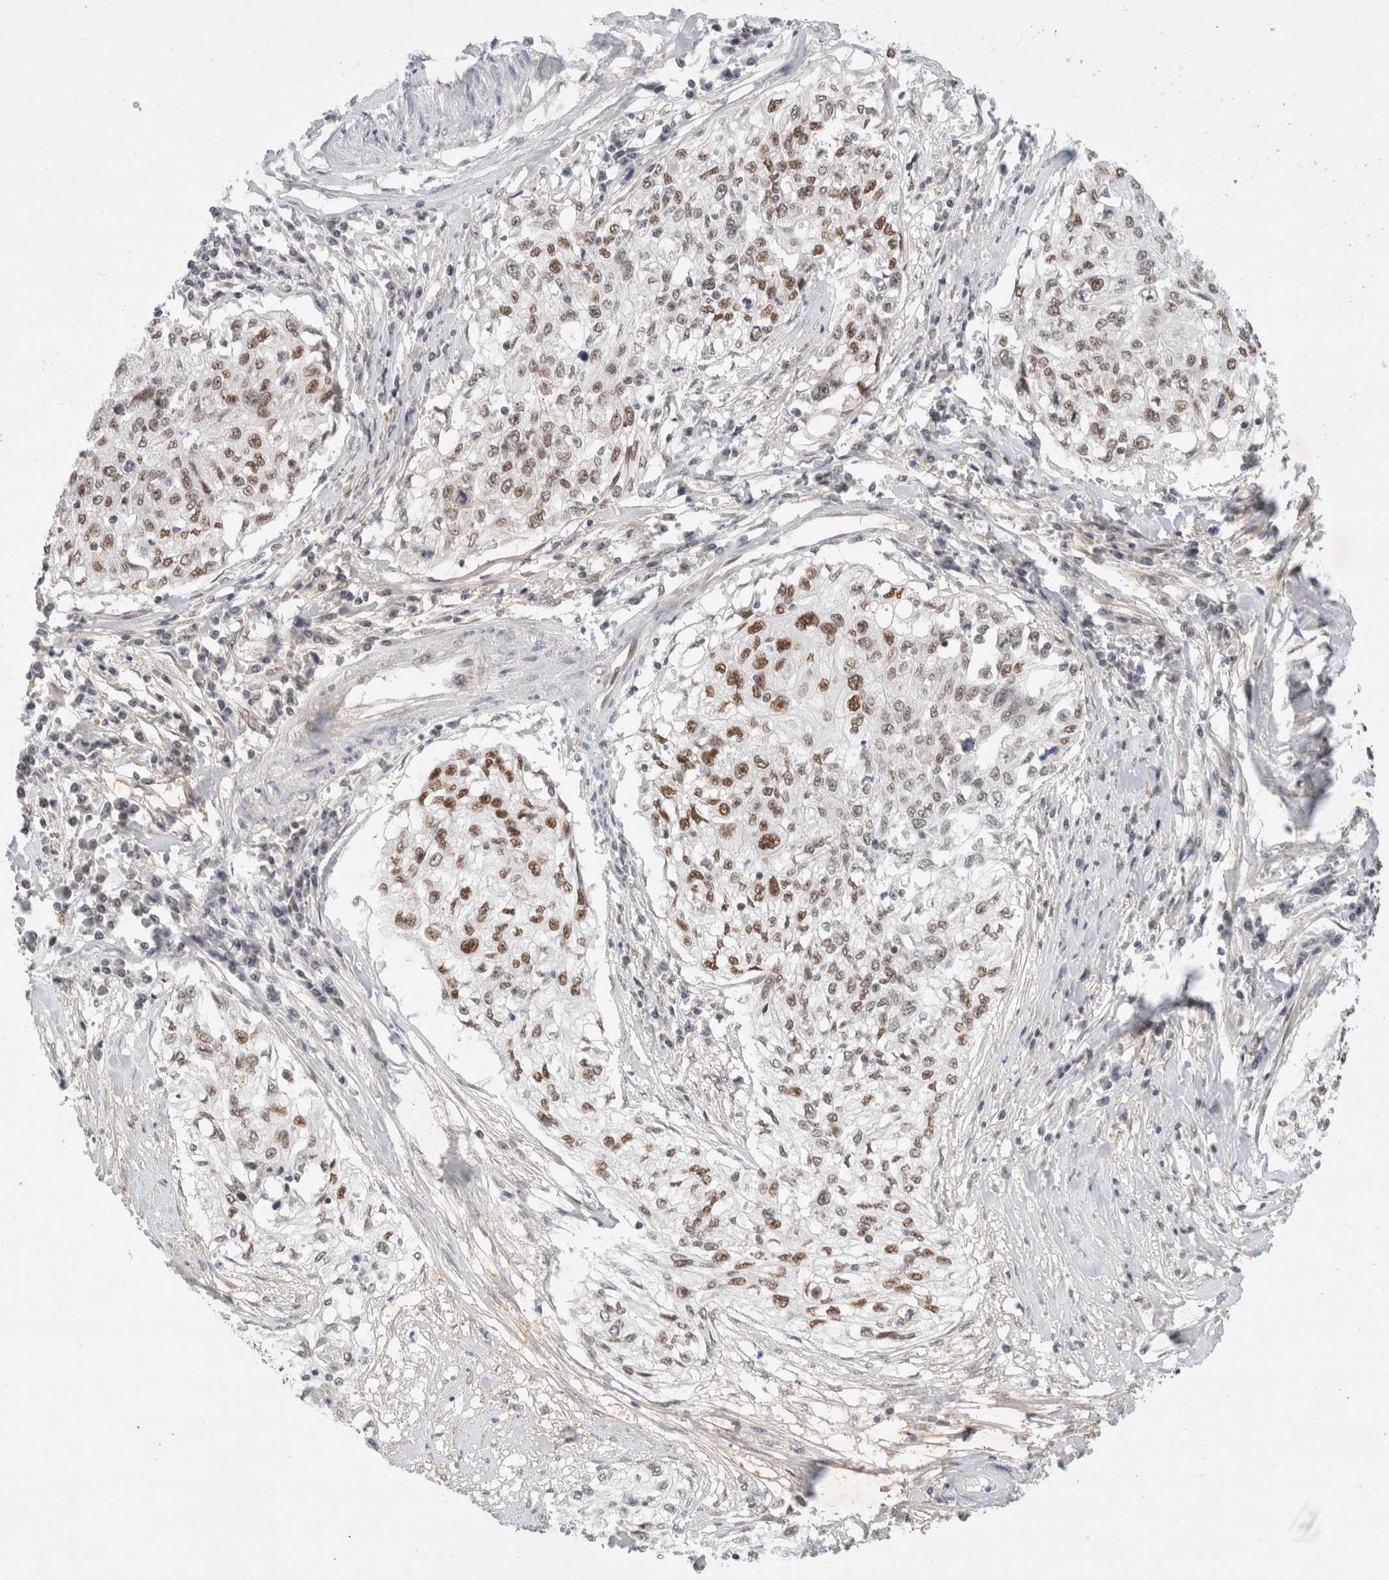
{"staining": {"intensity": "moderate", "quantity": "25%-75%", "location": "nuclear"}, "tissue": "cervical cancer", "cell_type": "Tumor cells", "image_type": "cancer", "snomed": [{"axis": "morphology", "description": "Squamous cell carcinoma, NOS"}, {"axis": "topography", "description": "Cervix"}], "caption": "Cervical cancer (squamous cell carcinoma) tissue shows moderate nuclear expression in approximately 25%-75% of tumor cells, visualized by immunohistochemistry.", "gene": "GTF2I", "patient": {"sex": "female", "age": 57}}